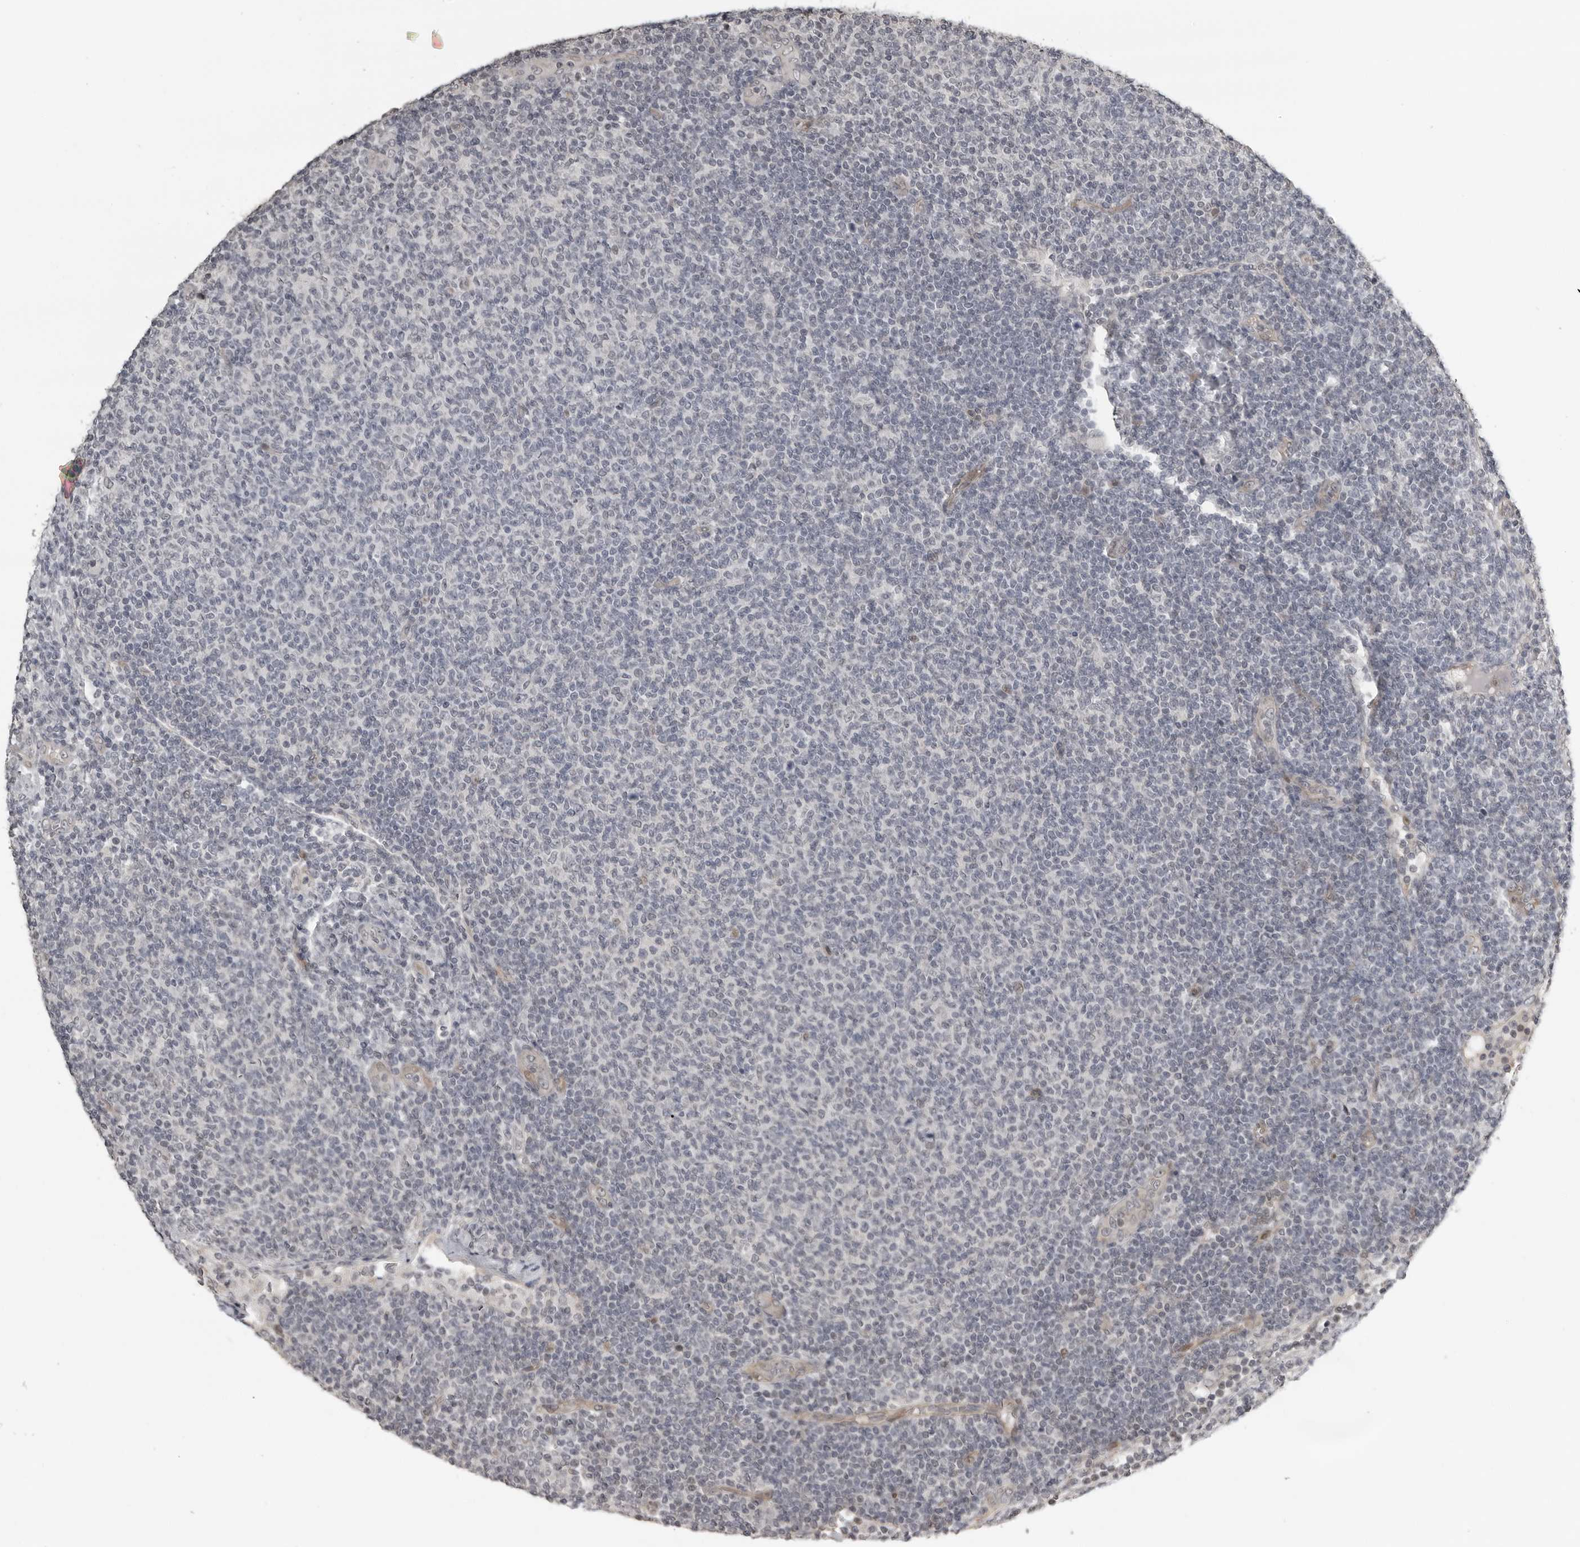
{"staining": {"intensity": "negative", "quantity": "none", "location": "none"}, "tissue": "lymphoma", "cell_type": "Tumor cells", "image_type": "cancer", "snomed": [{"axis": "morphology", "description": "Malignant lymphoma, non-Hodgkin's type, Low grade"}, {"axis": "topography", "description": "Lymph node"}], "caption": "IHC histopathology image of human low-grade malignant lymphoma, non-Hodgkin's type stained for a protein (brown), which displays no staining in tumor cells.", "gene": "PRRX2", "patient": {"sex": "male", "age": 66}}